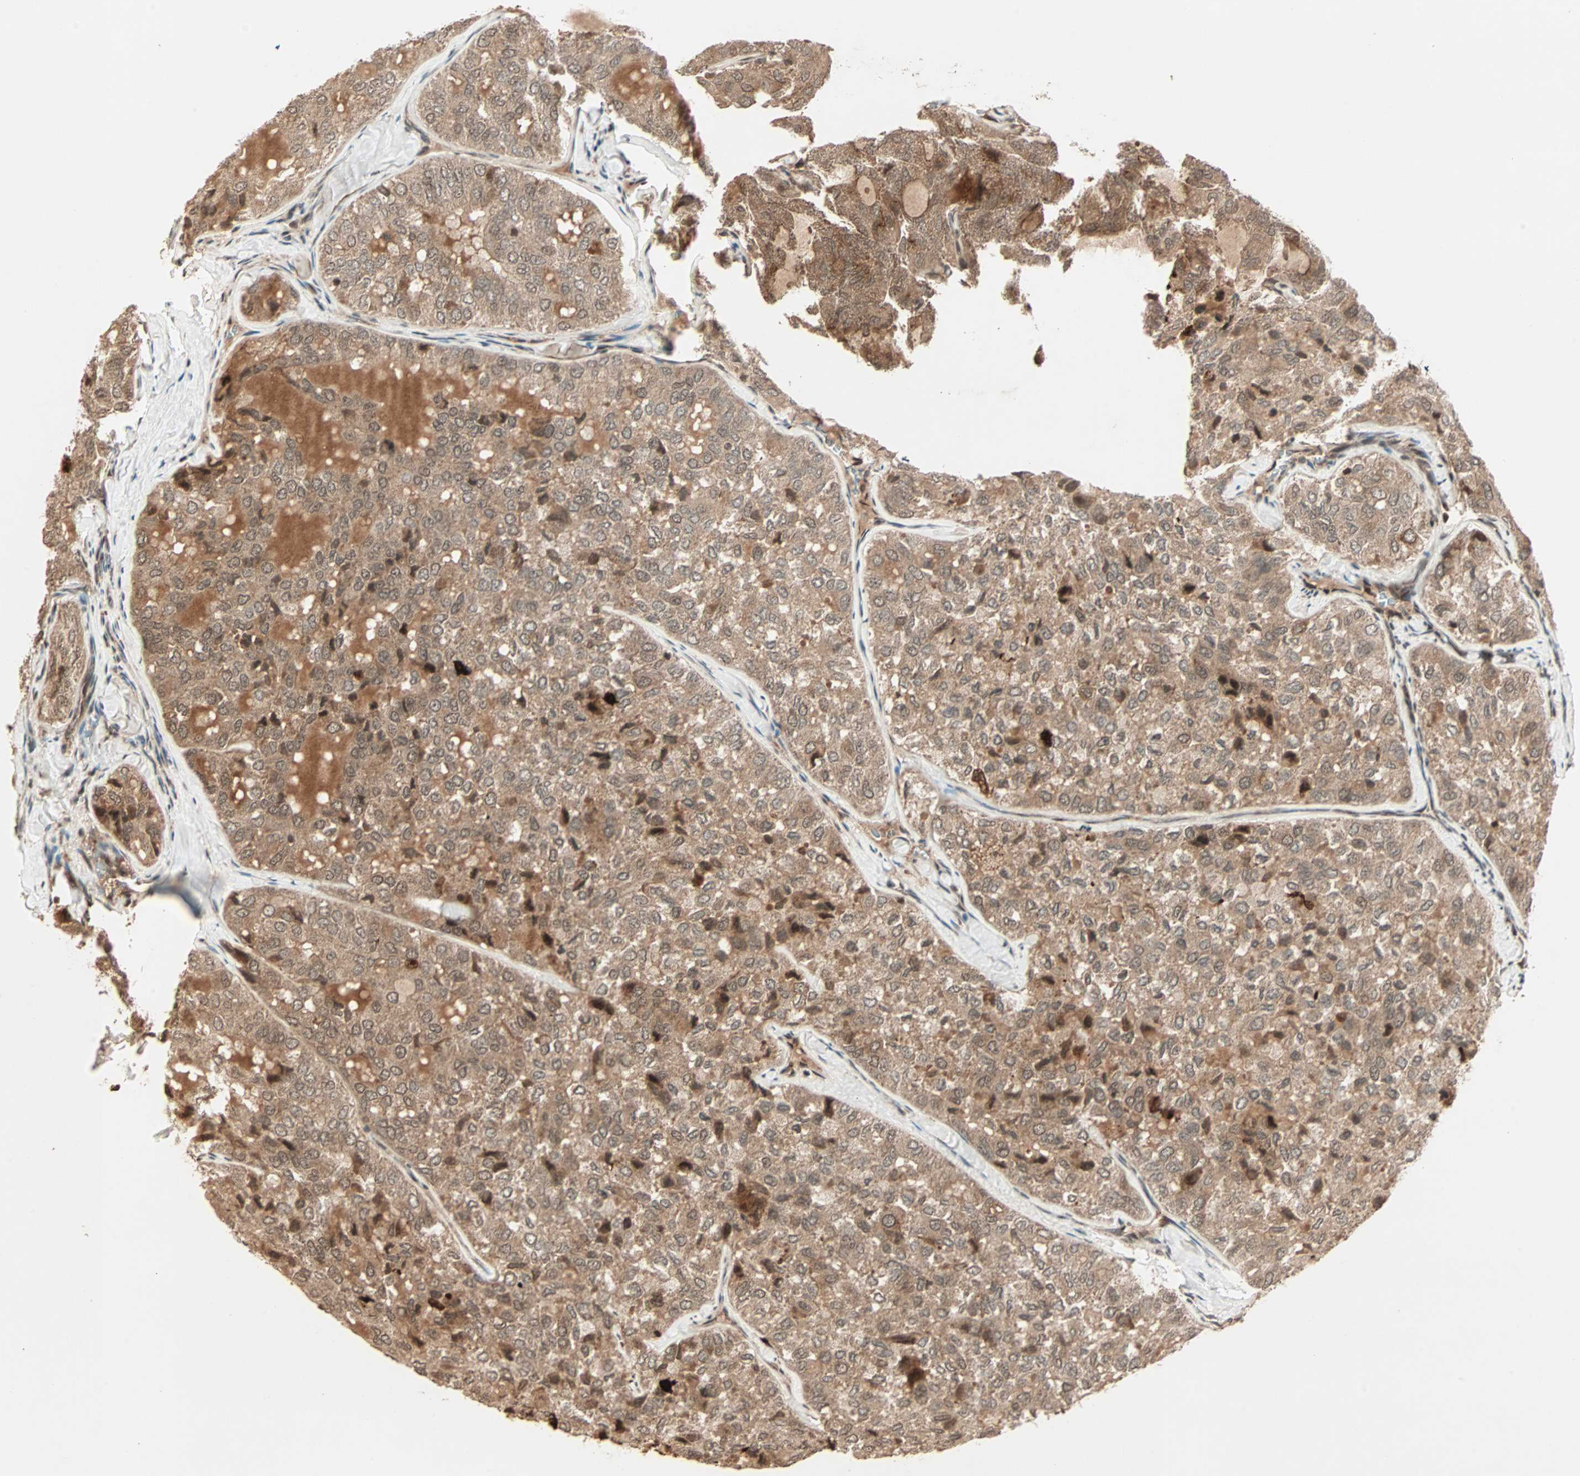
{"staining": {"intensity": "strong", "quantity": ">75%", "location": "cytoplasmic/membranous"}, "tissue": "thyroid cancer", "cell_type": "Tumor cells", "image_type": "cancer", "snomed": [{"axis": "morphology", "description": "Follicular adenoma carcinoma, NOS"}, {"axis": "topography", "description": "Thyroid gland"}], "caption": "The immunohistochemical stain highlights strong cytoplasmic/membranous expression in tumor cells of thyroid cancer tissue. The staining was performed using DAB, with brown indicating positive protein expression. Nuclei are stained blue with hematoxylin.", "gene": "RFFL", "patient": {"sex": "male", "age": 75}}